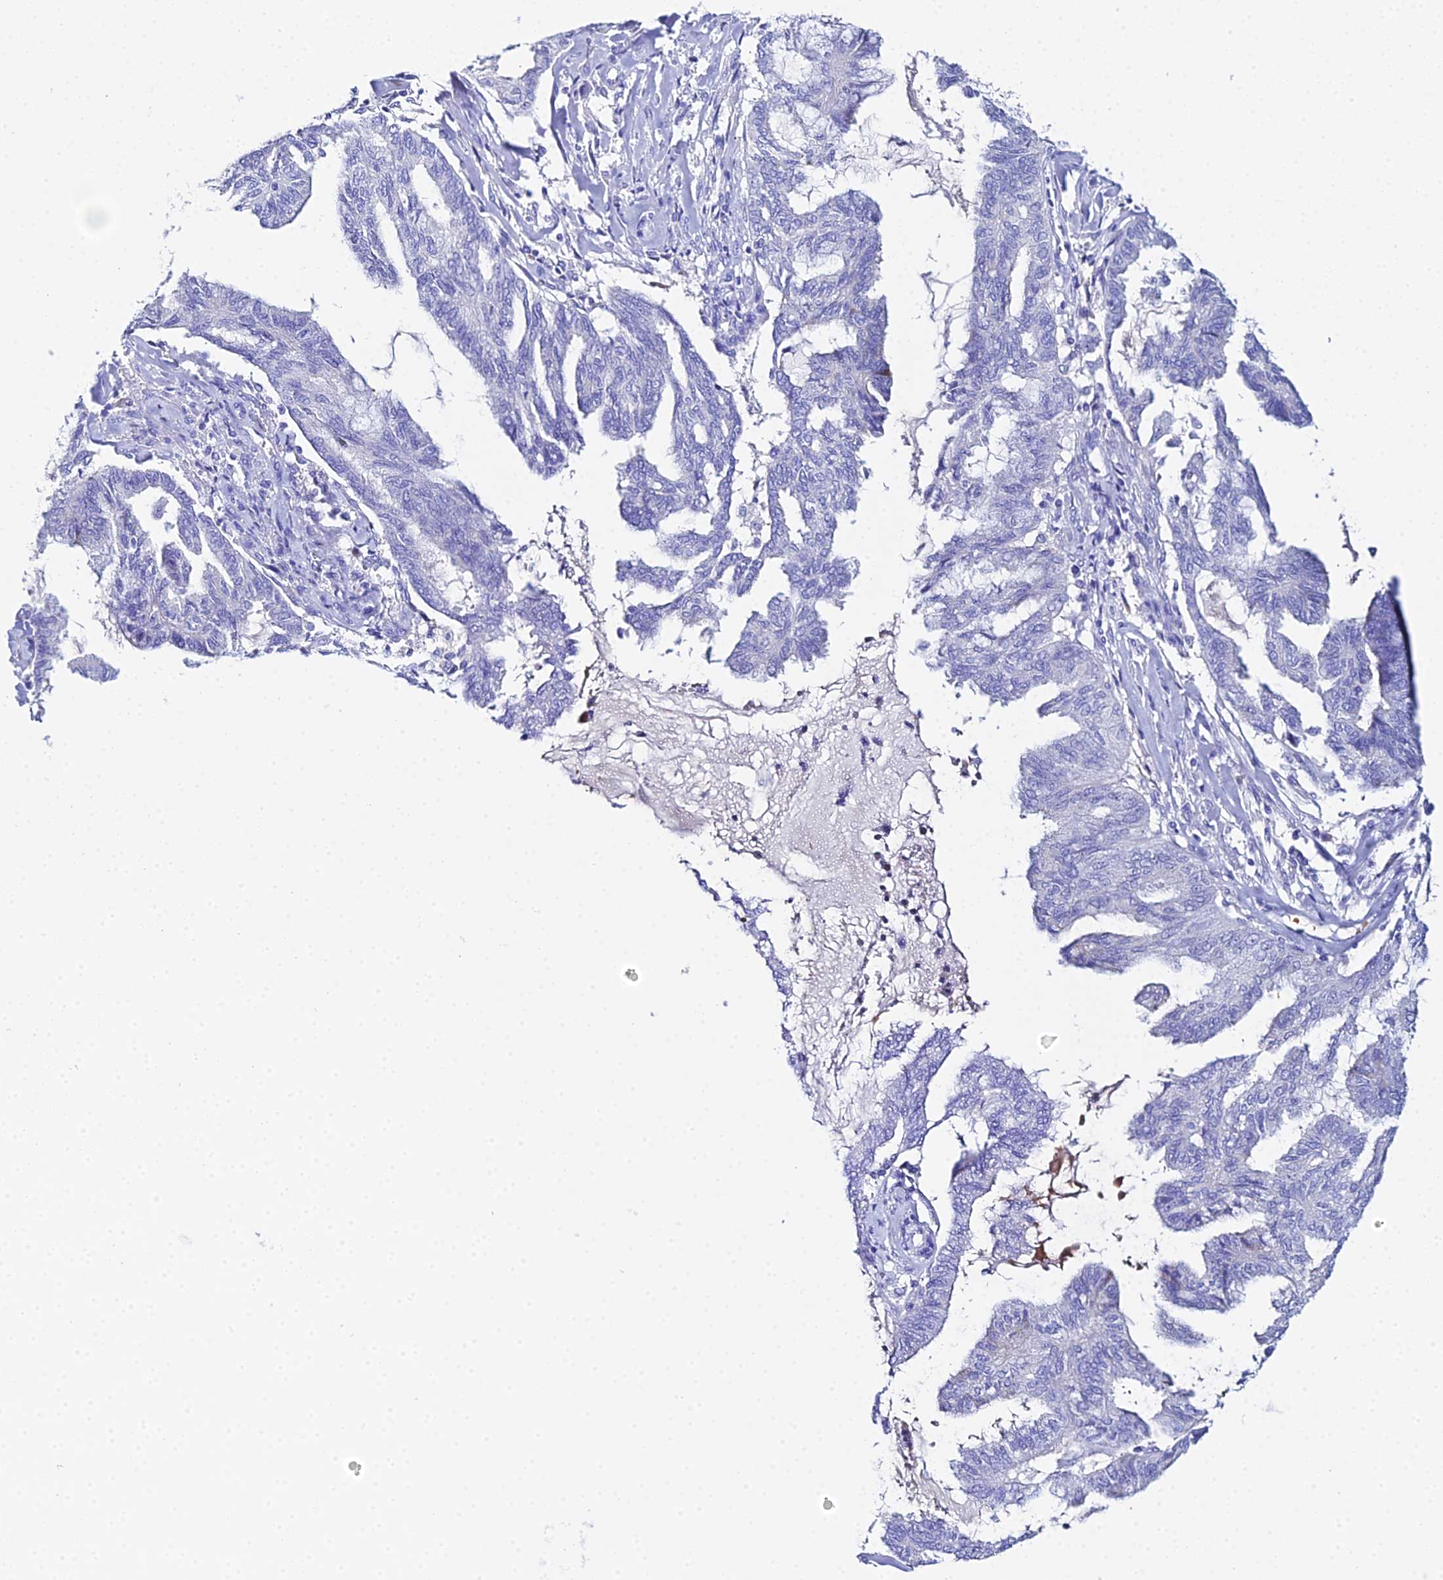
{"staining": {"intensity": "negative", "quantity": "none", "location": "none"}, "tissue": "endometrial cancer", "cell_type": "Tumor cells", "image_type": "cancer", "snomed": [{"axis": "morphology", "description": "Adenocarcinoma, NOS"}, {"axis": "topography", "description": "Endometrium"}], "caption": "This is an IHC image of adenocarcinoma (endometrial). There is no positivity in tumor cells.", "gene": "CELA3A", "patient": {"sex": "female", "age": 86}}